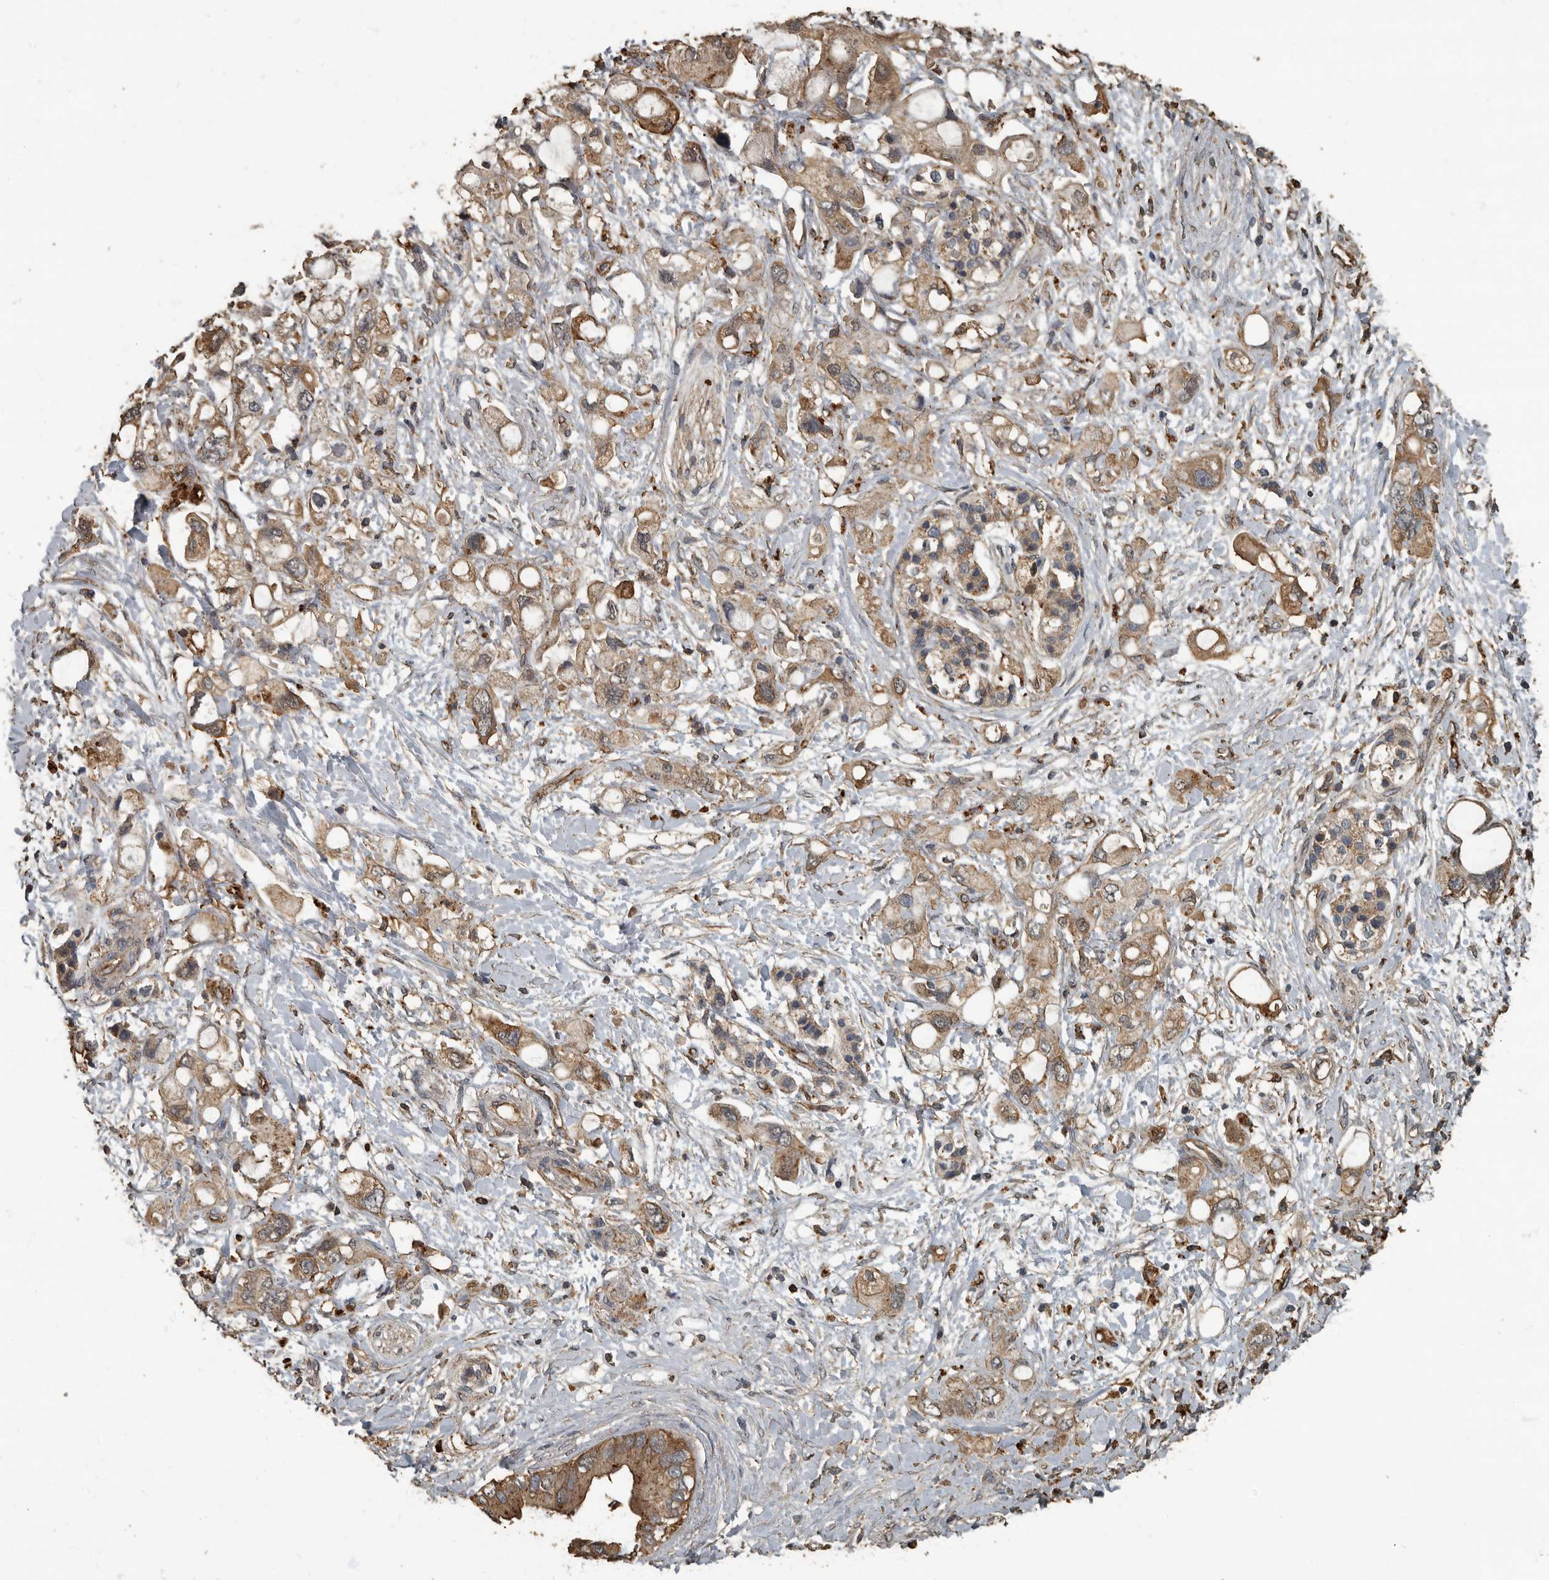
{"staining": {"intensity": "moderate", "quantity": ">75%", "location": "cytoplasmic/membranous"}, "tissue": "pancreatic cancer", "cell_type": "Tumor cells", "image_type": "cancer", "snomed": [{"axis": "morphology", "description": "Adenocarcinoma, NOS"}, {"axis": "topography", "description": "Pancreas"}], "caption": "A high-resolution photomicrograph shows immunohistochemistry staining of adenocarcinoma (pancreatic), which displays moderate cytoplasmic/membranous expression in about >75% of tumor cells.", "gene": "IL15RA", "patient": {"sex": "female", "age": 56}}